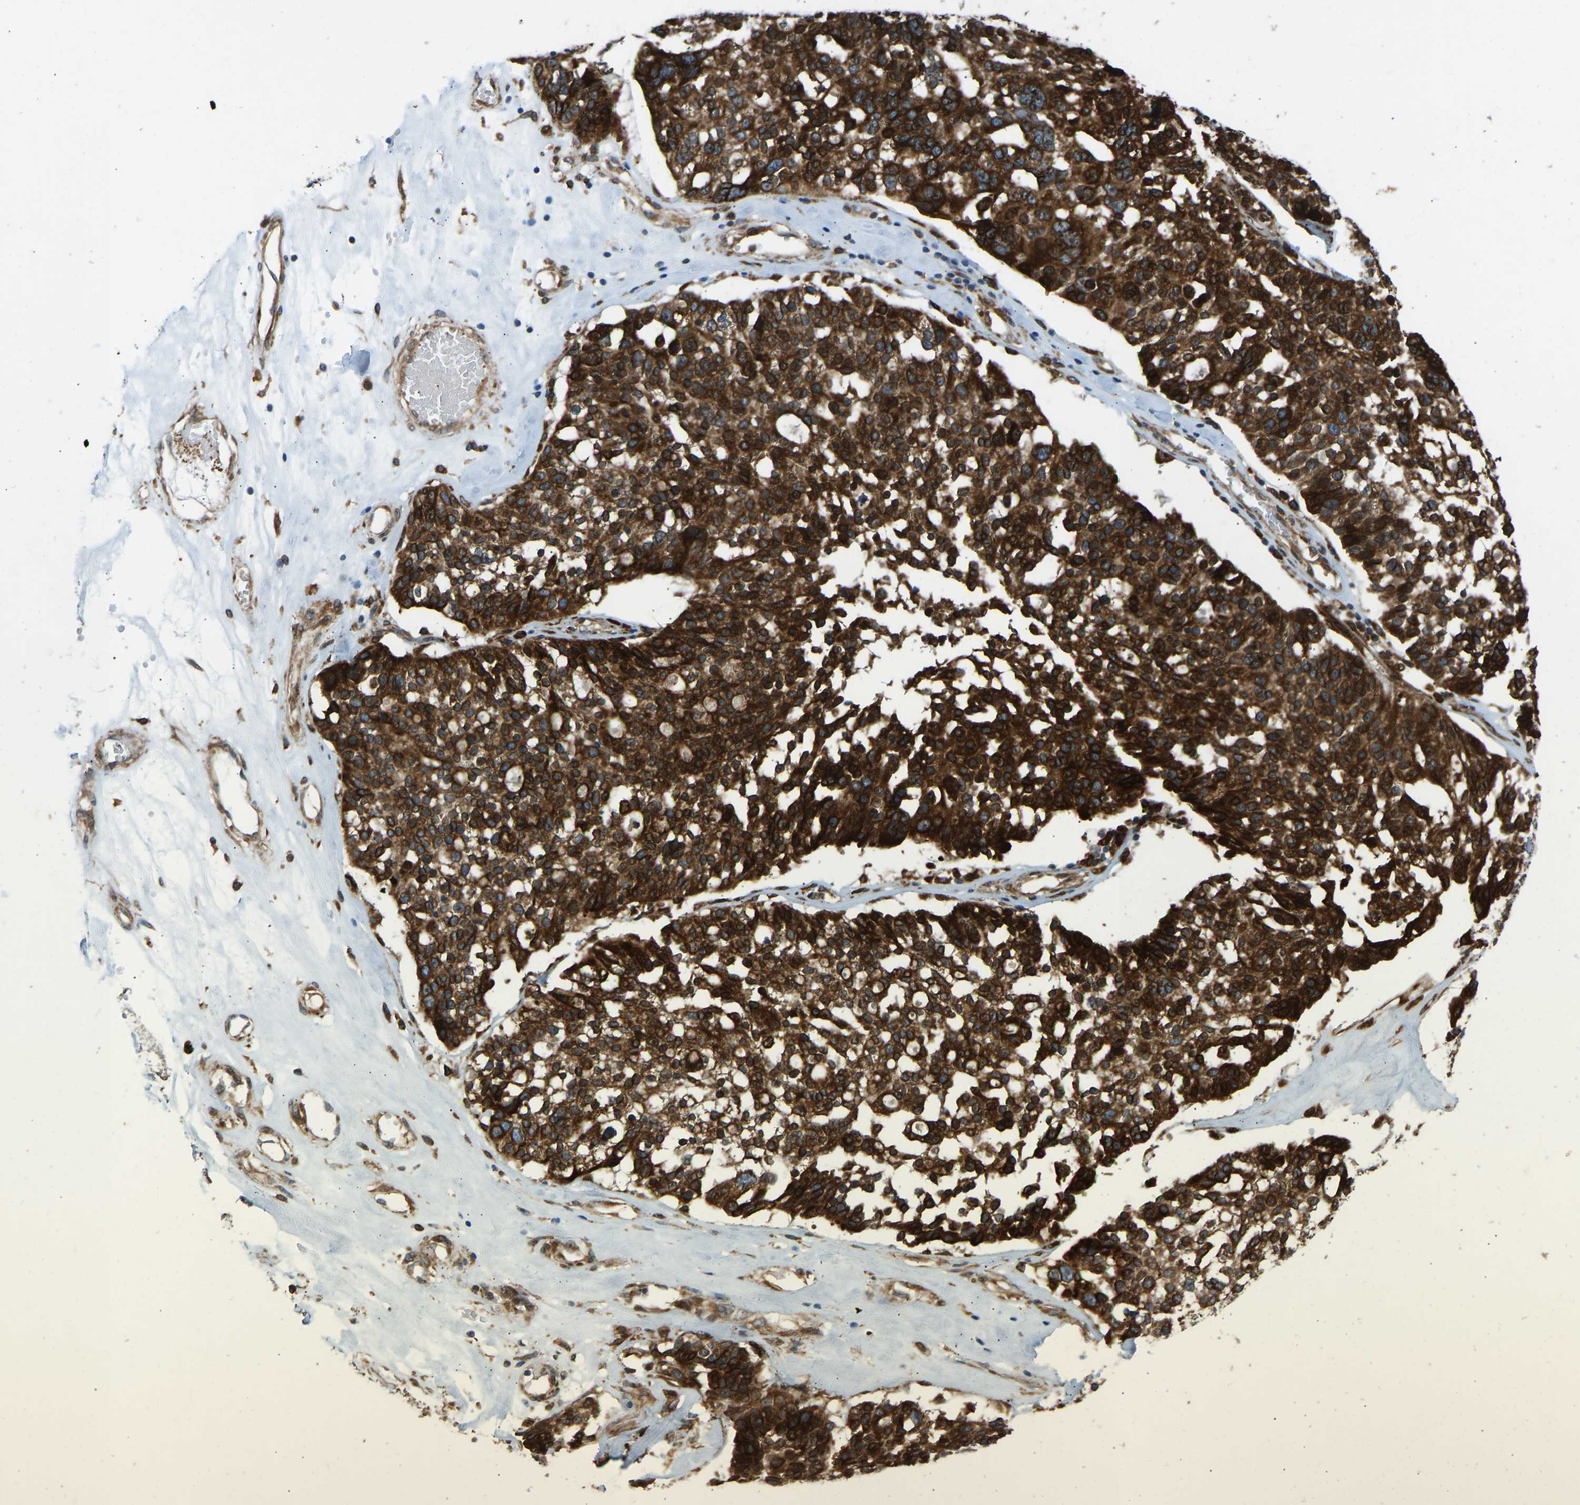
{"staining": {"intensity": "strong", "quantity": ">75%", "location": "cytoplasmic/membranous"}, "tissue": "ovarian cancer", "cell_type": "Tumor cells", "image_type": "cancer", "snomed": [{"axis": "morphology", "description": "Cystadenocarcinoma, serous, NOS"}, {"axis": "topography", "description": "Ovary"}], "caption": "This histopathology image displays ovarian cancer stained with immunohistochemistry (IHC) to label a protein in brown. The cytoplasmic/membranous of tumor cells show strong positivity for the protein. Nuclei are counter-stained blue.", "gene": "OS9", "patient": {"sex": "female", "age": 59}}